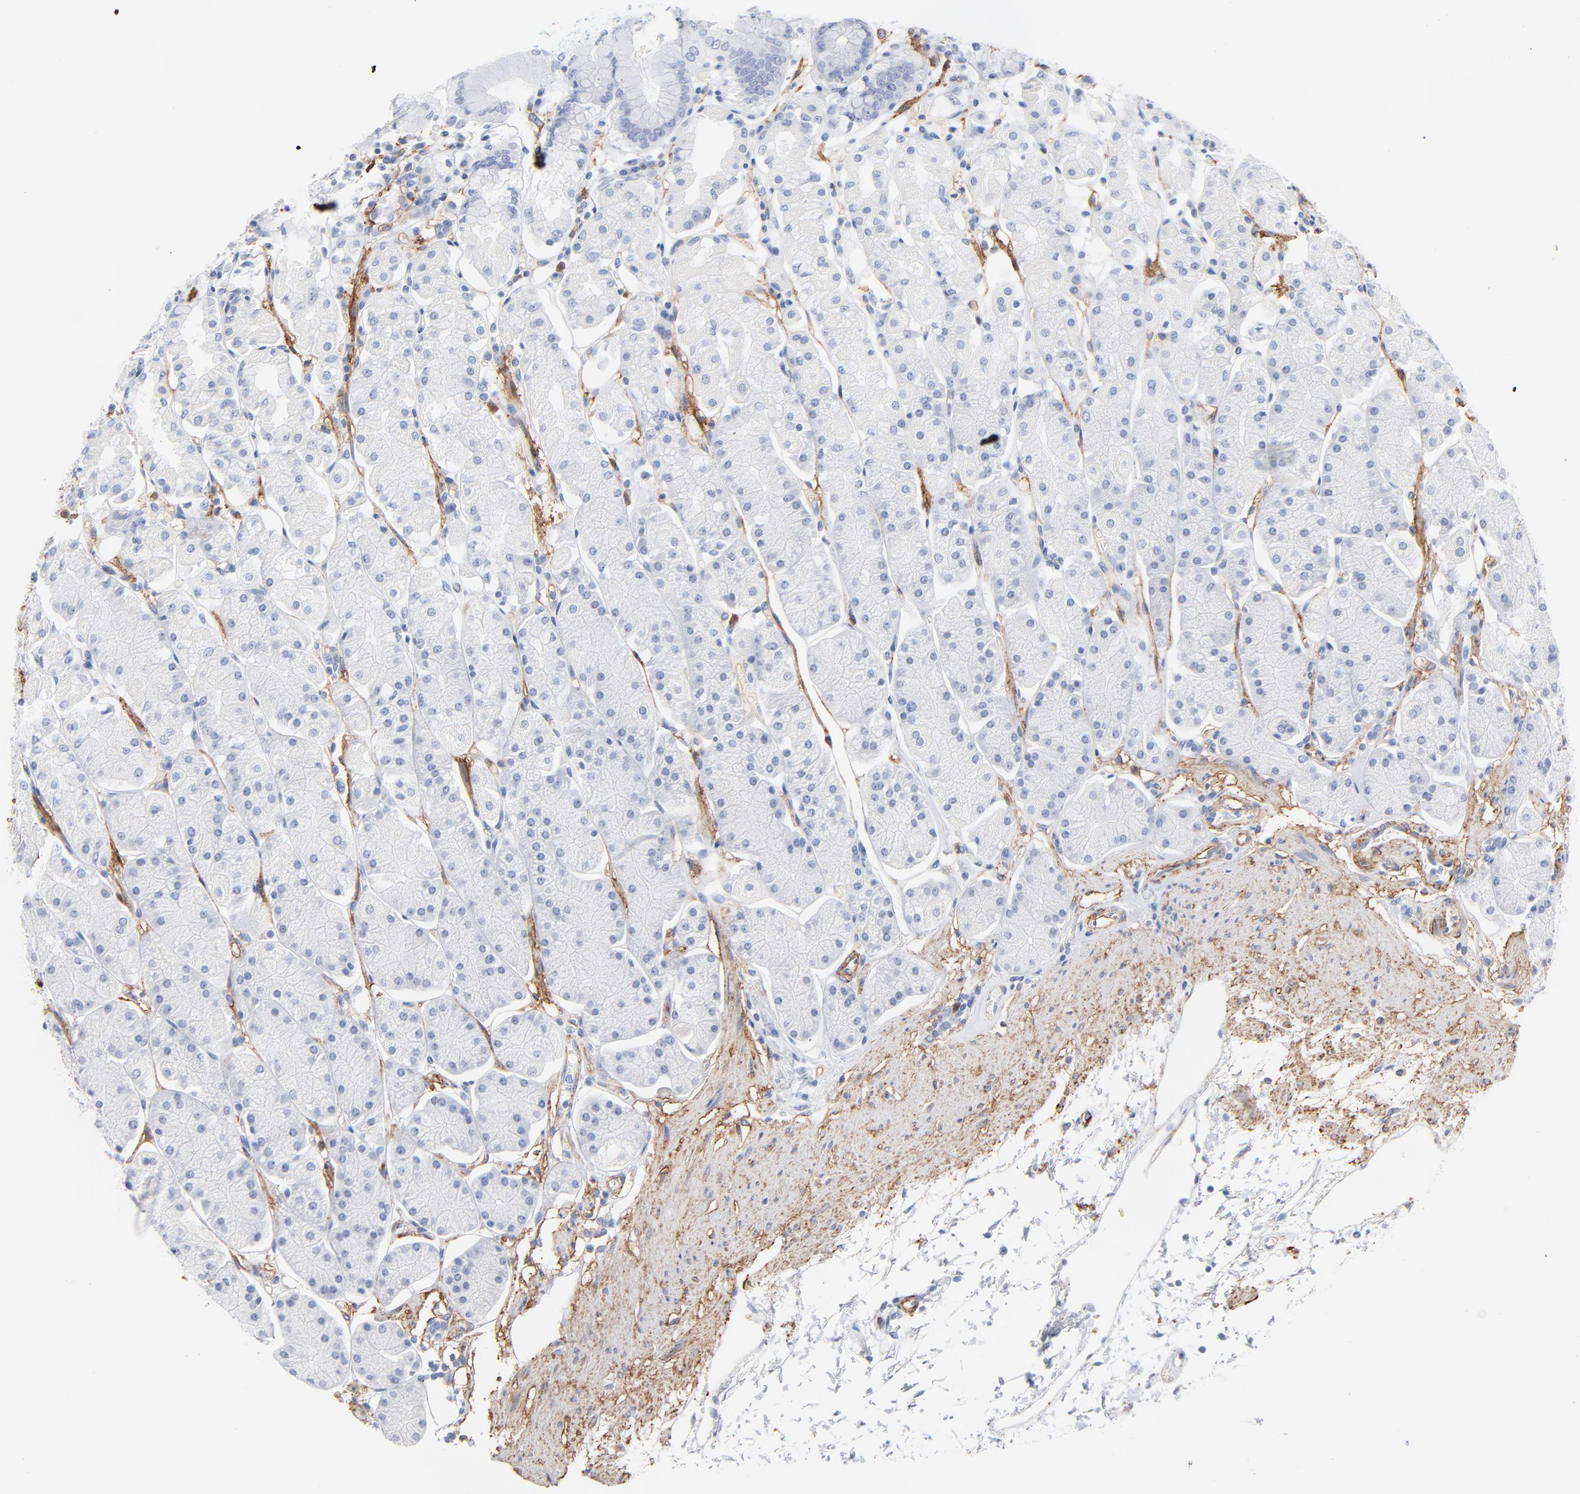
{"staining": {"intensity": "negative", "quantity": "none", "location": "none"}, "tissue": "stomach", "cell_type": "Glandular cells", "image_type": "normal", "snomed": [{"axis": "morphology", "description": "Normal tissue, NOS"}, {"axis": "topography", "description": "Stomach, upper"}, {"axis": "topography", "description": "Stomach"}], "caption": "Immunohistochemistry (IHC) of normal human stomach demonstrates no expression in glandular cells.", "gene": "AGTR1", "patient": {"sex": "male", "age": 76}}